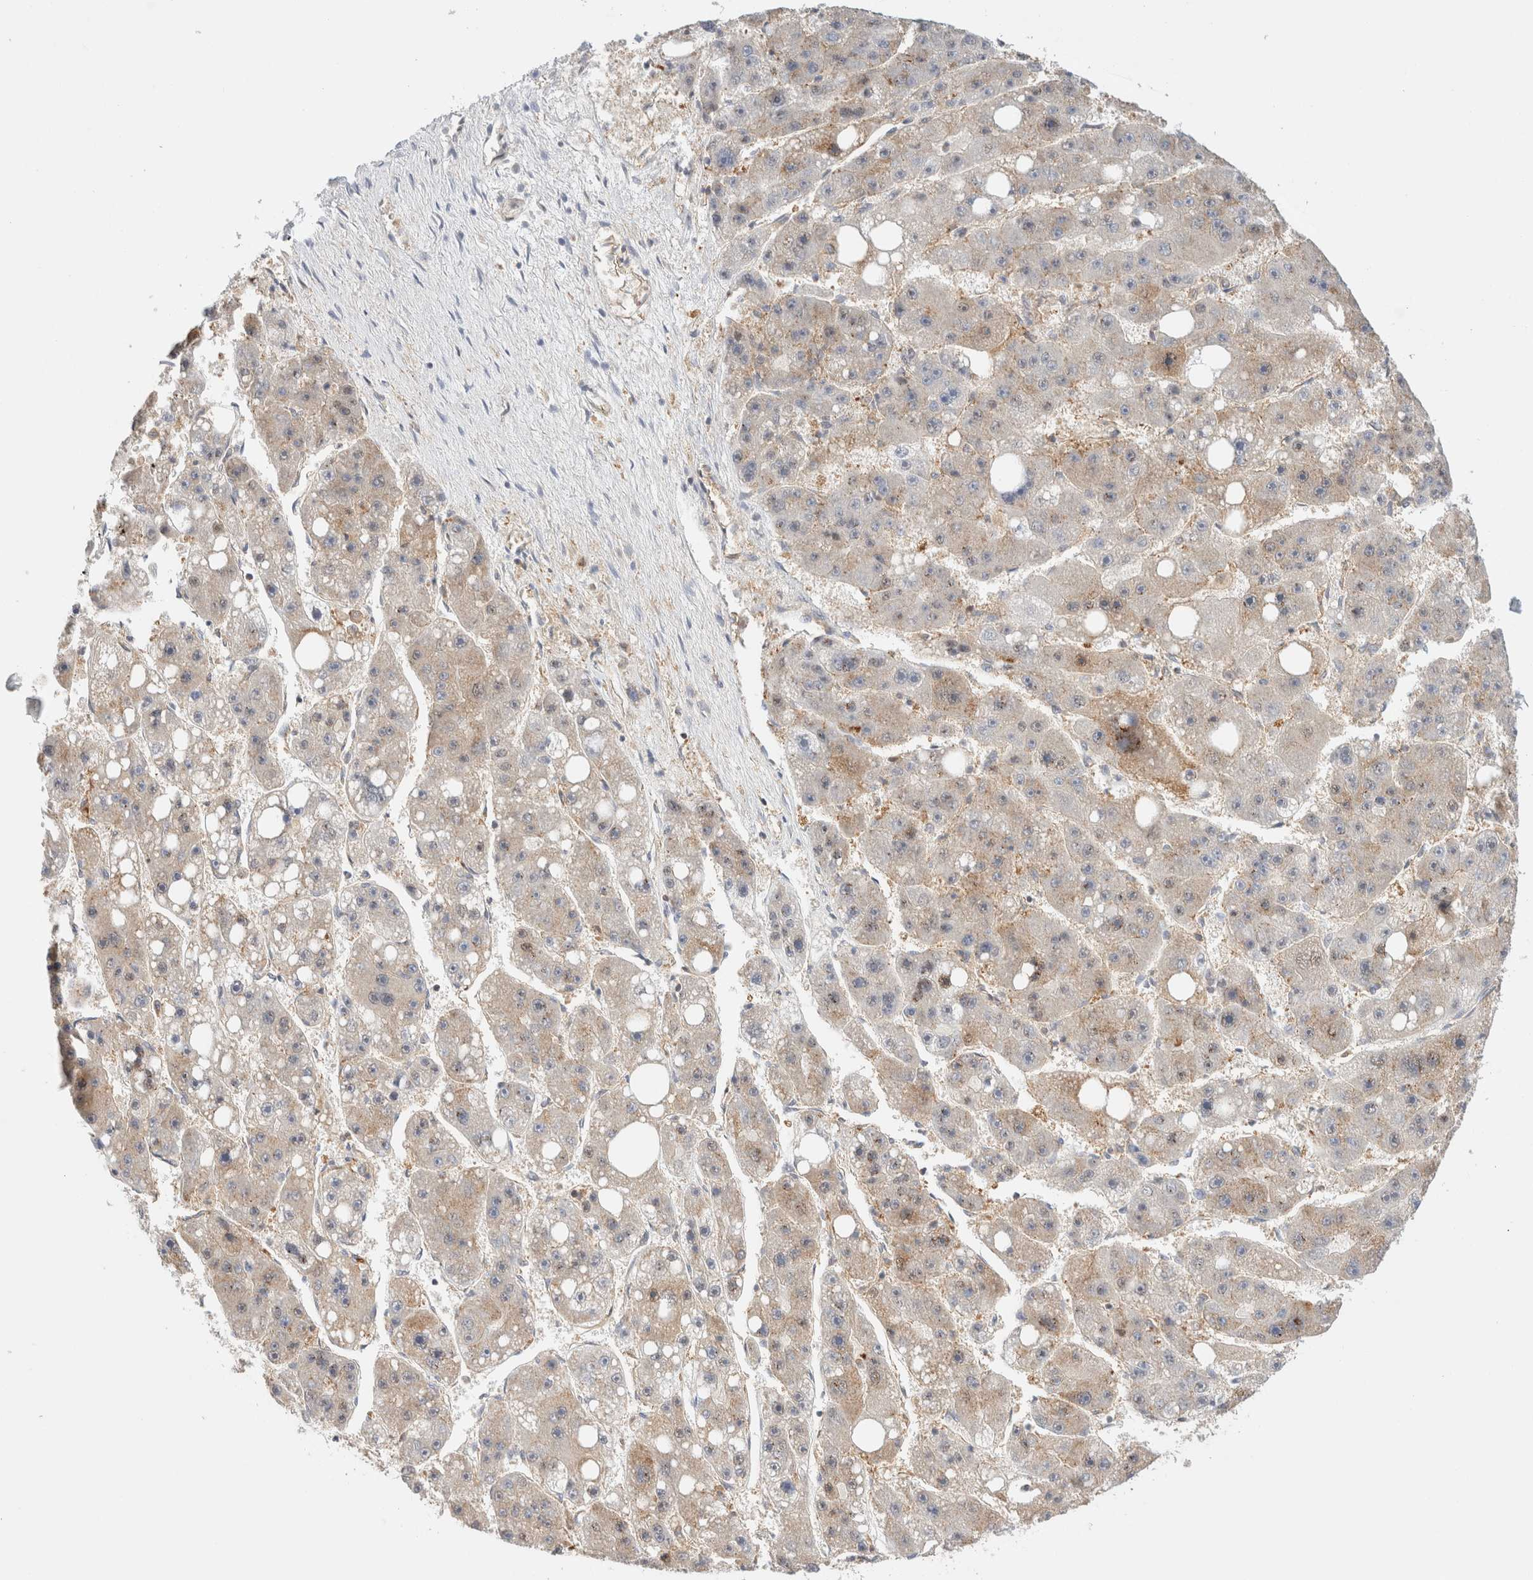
{"staining": {"intensity": "weak", "quantity": "<25%", "location": "cytoplasmic/membranous"}, "tissue": "liver cancer", "cell_type": "Tumor cells", "image_type": "cancer", "snomed": [{"axis": "morphology", "description": "Carcinoma, Hepatocellular, NOS"}, {"axis": "topography", "description": "Liver"}], "caption": "The image reveals no significant positivity in tumor cells of liver cancer (hepatocellular carcinoma).", "gene": "RABEP1", "patient": {"sex": "female", "age": 61}}